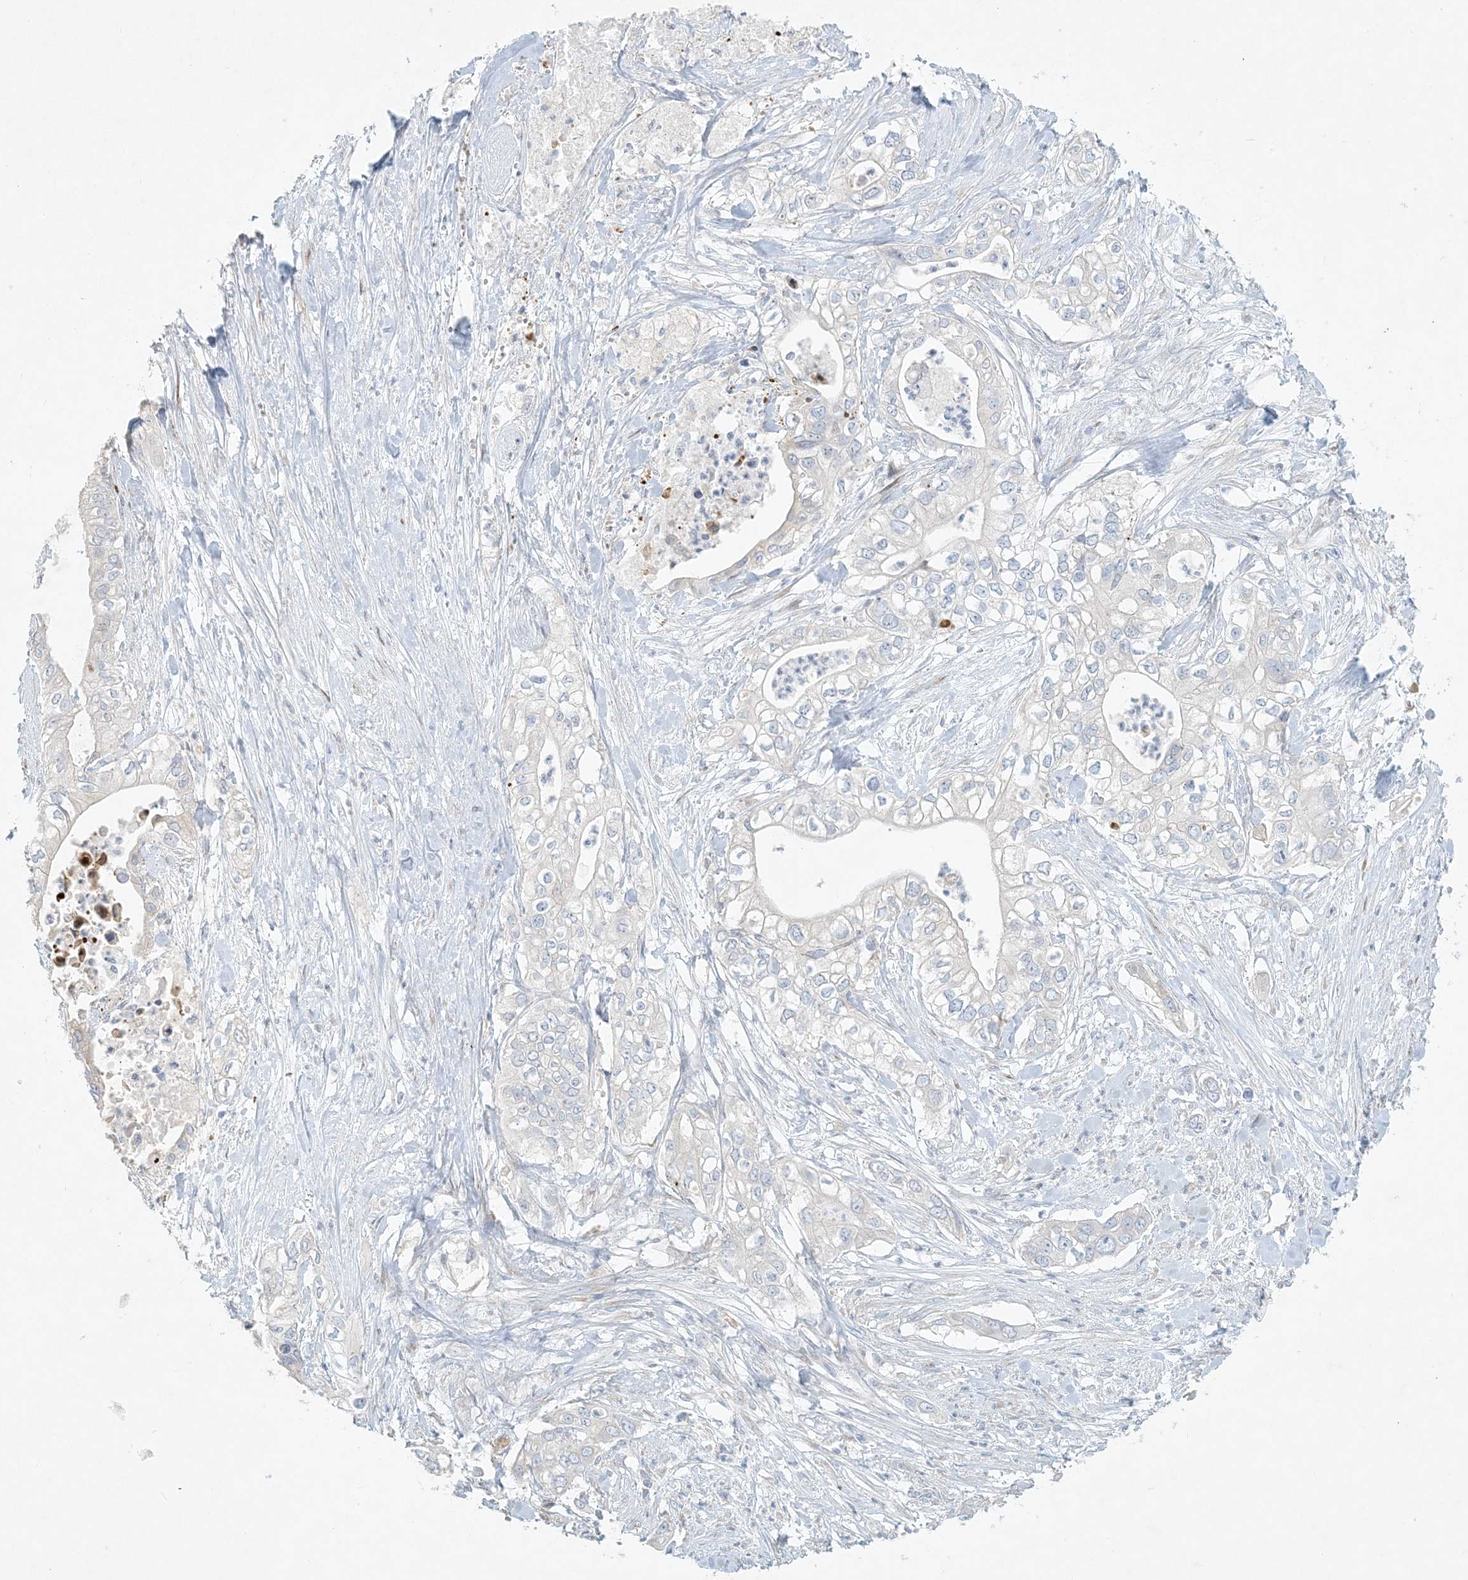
{"staining": {"intensity": "negative", "quantity": "none", "location": "none"}, "tissue": "pancreatic cancer", "cell_type": "Tumor cells", "image_type": "cancer", "snomed": [{"axis": "morphology", "description": "Adenocarcinoma, NOS"}, {"axis": "topography", "description": "Pancreas"}], "caption": "Pancreatic cancer (adenocarcinoma) stained for a protein using immunohistochemistry displays no expression tumor cells.", "gene": "ZNF385D", "patient": {"sex": "female", "age": 78}}